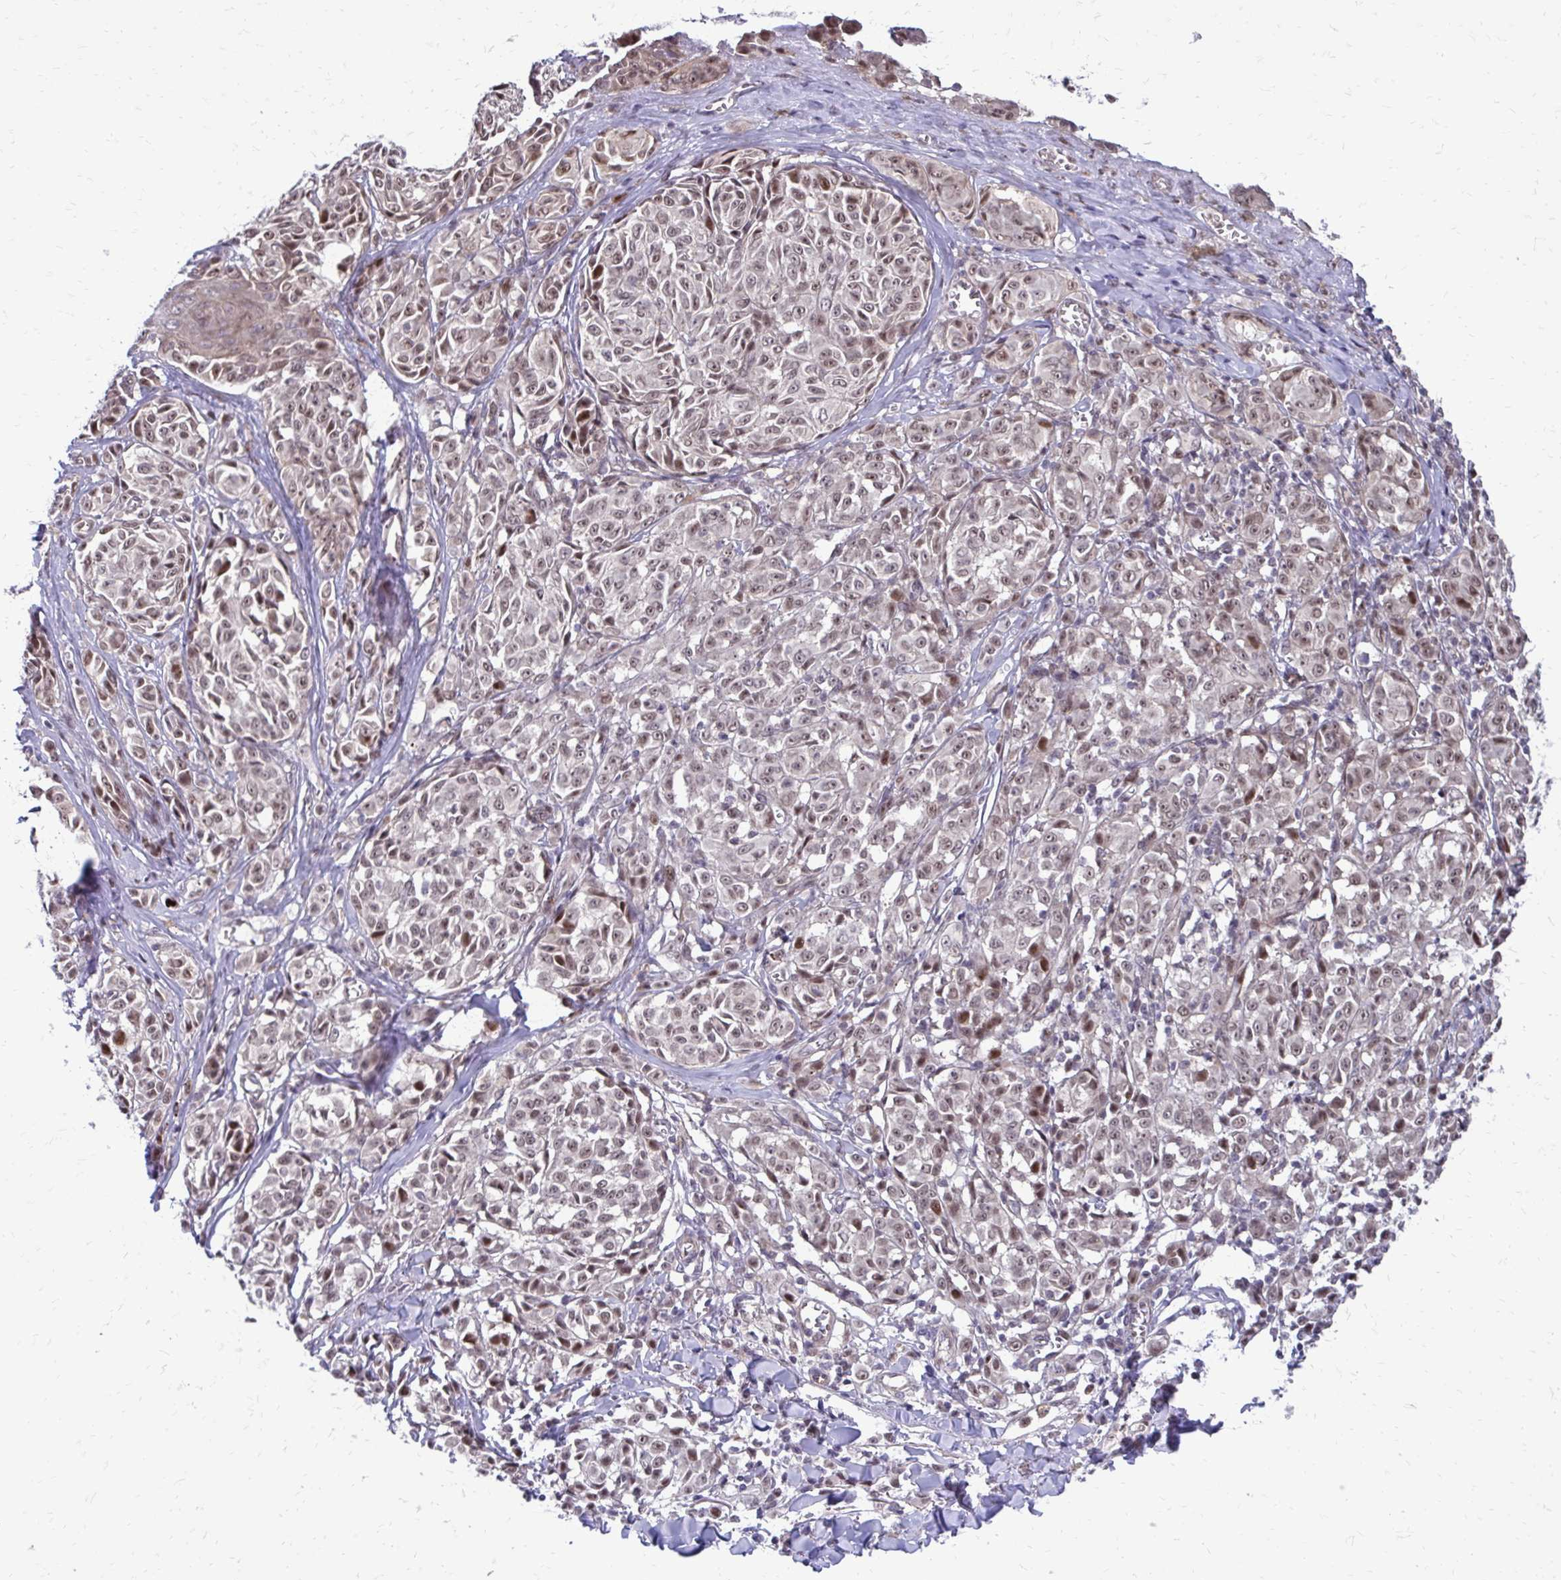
{"staining": {"intensity": "moderate", "quantity": "25%-75%", "location": "nuclear"}, "tissue": "melanoma", "cell_type": "Tumor cells", "image_type": "cancer", "snomed": [{"axis": "morphology", "description": "Malignant melanoma, NOS"}, {"axis": "topography", "description": "Skin"}], "caption": "A medium amount of moderate nuclear positivity is present in about 25%-75% of tumor cells in malignant melanoma tissue. (Stains: DAB in brown, nuclei in blue, Microscopy: brightfield microscopy at high magnification).", "gene": "ANKRD30B", "patient": {"sex": "female", "age": 43}}